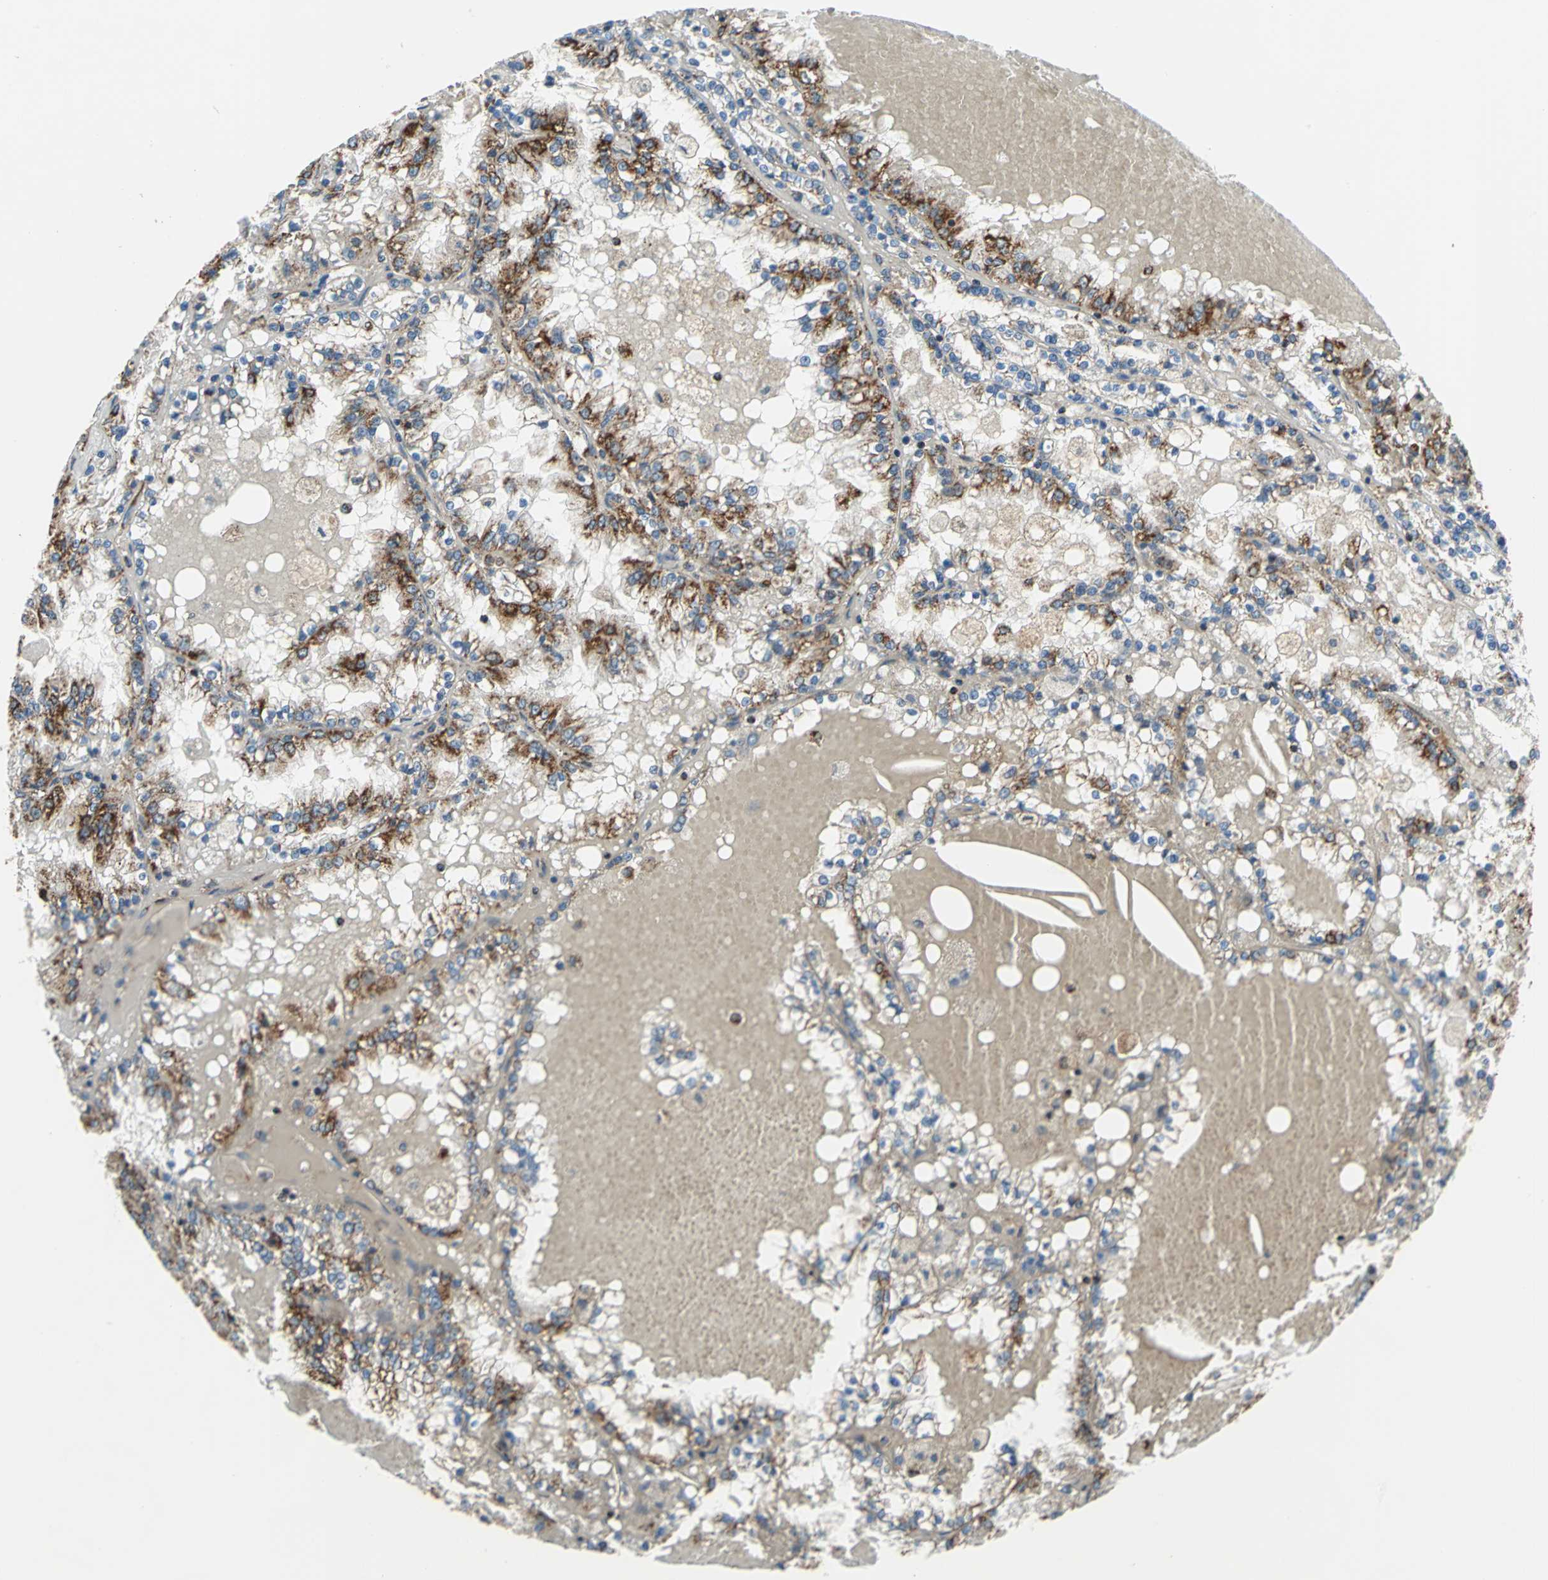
{"staining": {"intensity": "strong", "quantity": "25%-75%", "location": "cytoplasmic/membranous"}, "tissue": "renal cancer", "cell_type": "Tumor cells", "image_type": "cancer", "snomed": [{"axis": "morphology", "description": "Adenocarcinoma, NOS"}, {"axis": "topography", "description": "Kidney"}], "caption": "High-magnification brightfield microscopy of renal cancer stained with DAB (brown) and counterstained with hematoxylin (blue). tumor cells exhibit strong cytoplasmic/membranous positivity is seen in about25%-75% of cells. Ihc stains the protein in brown and the nuclei are stained blue.", "gene": "MRPS22", "patient": {"sex": "female", "age": 56}}